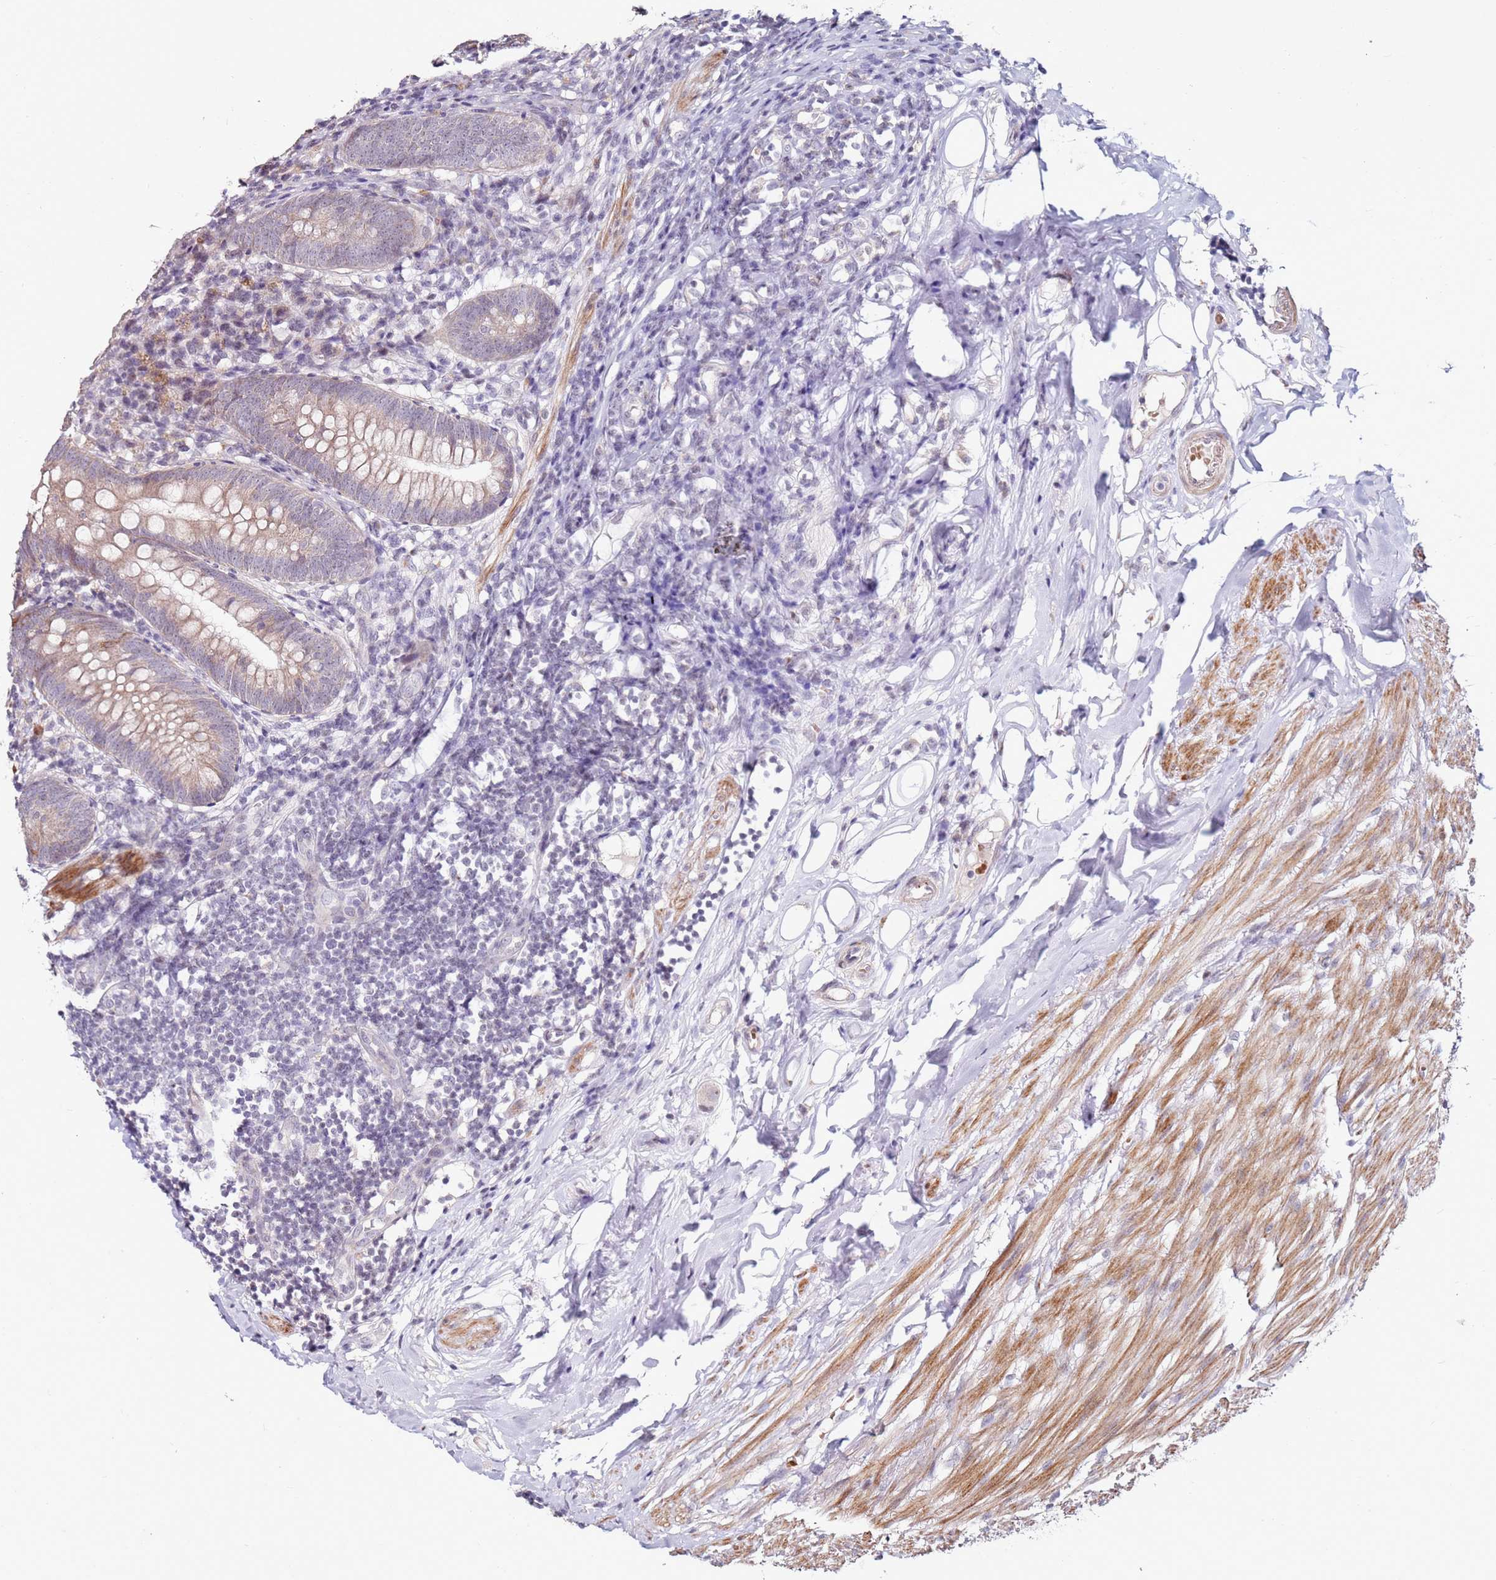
{"staining": {"intensity": "moderate", "quantity": "<25%", "location": "cytoplasmic/membranous"}, "tissue": "appendix", "cell_type": "Glandular cells", "image_type": "normal", "snomed": [{"axis": "morphology", "description": "Normal tissue, NOS"}, {"axis": "topography", "description": "Appendix"}], "caption": "A histopathology image showing moderate cytoplasmic/membranous staining in about <25% of glandular cells in benign appendix, as visualized by brown immunohistochemical staining.", "gene": "RARS2", "patient": {"sex": "female", "age": 62}}